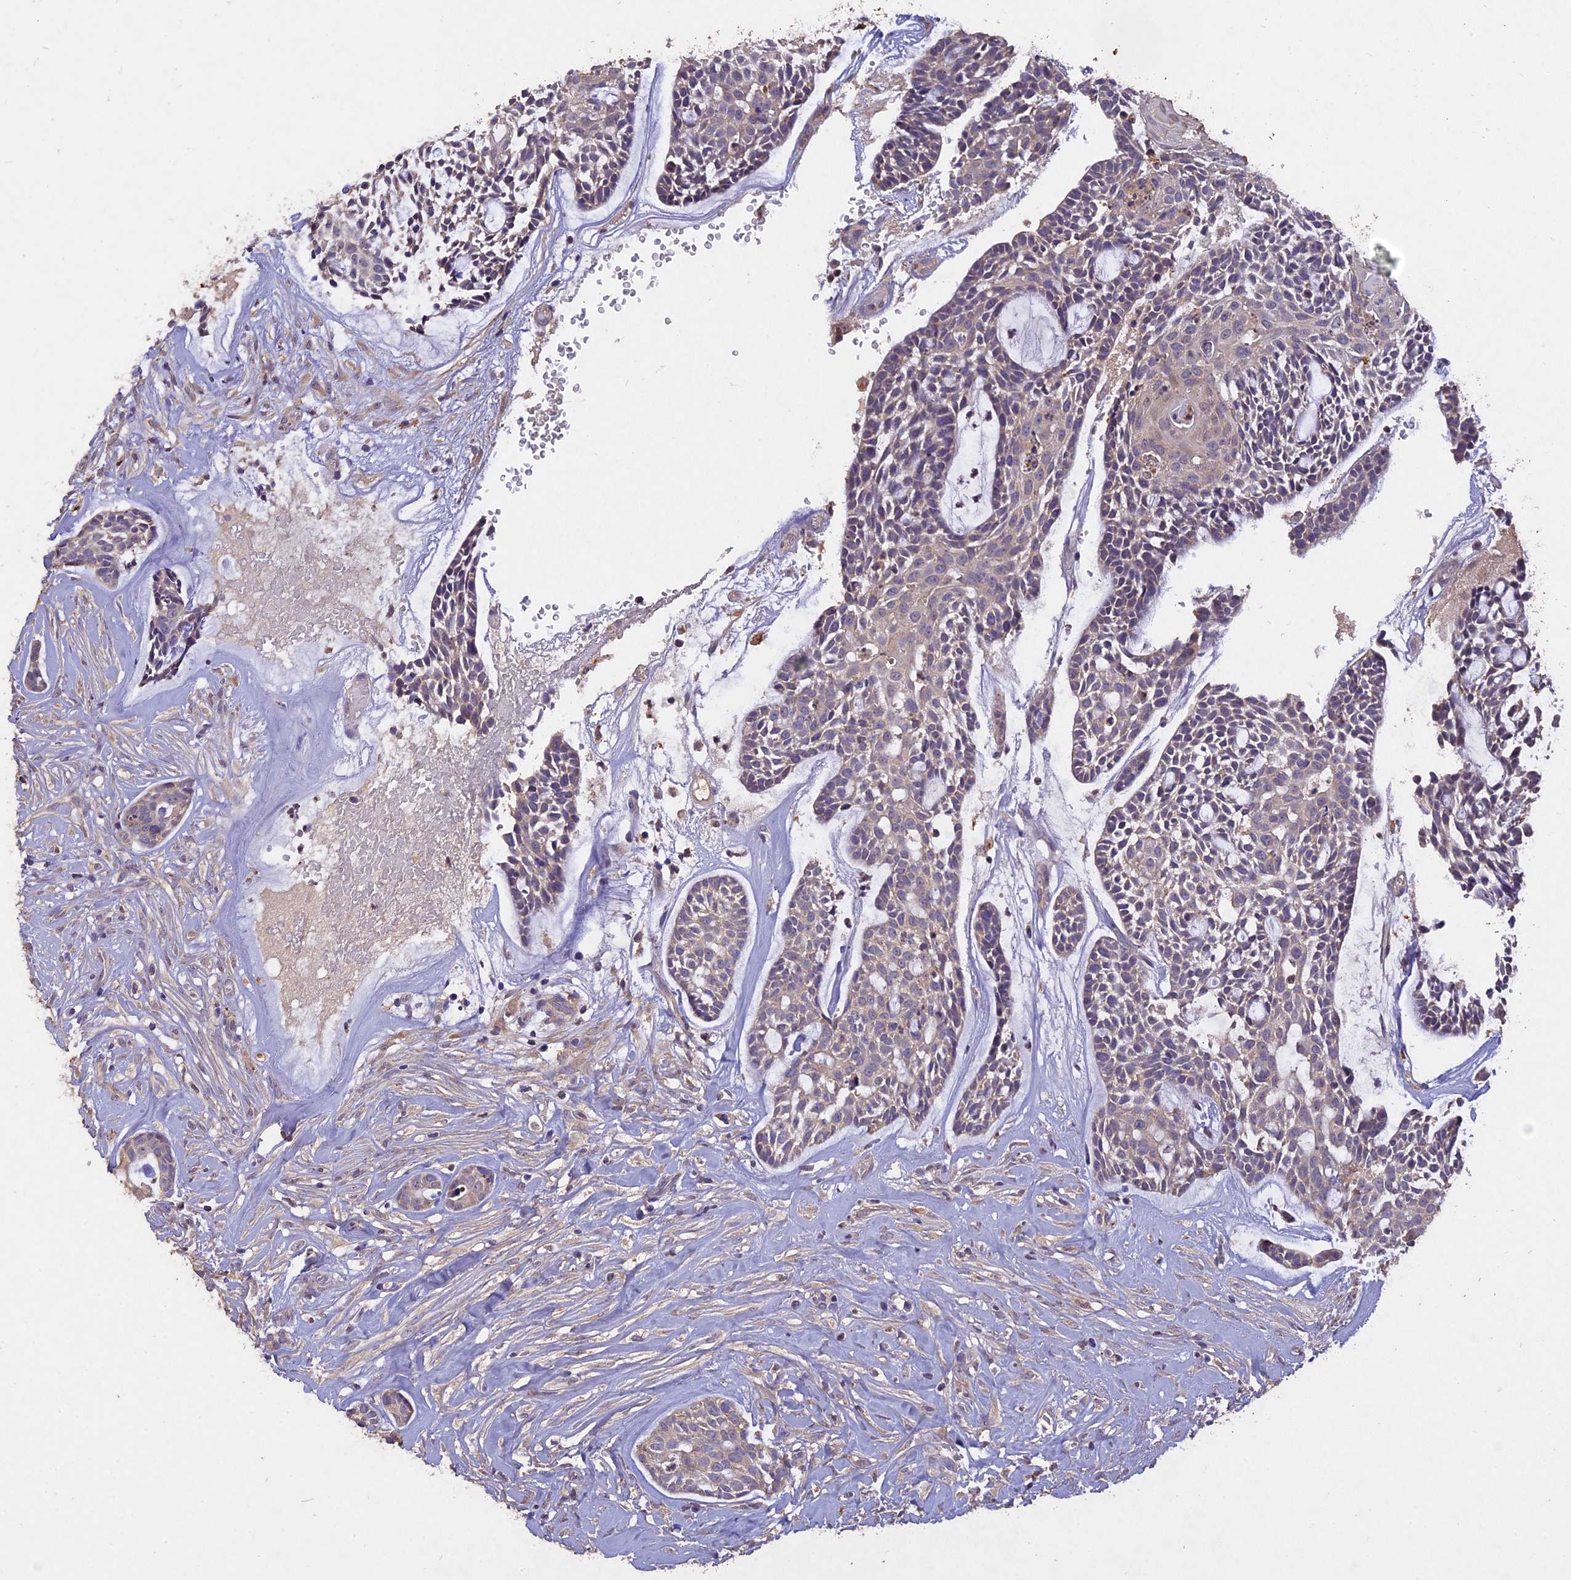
{"staining": {"intensity": "negative", "quantity": "none", "location": "none"}, "tissue": "head and neck cancer", "cell_type": "Tumor cells", "image_type": "cancer", "snomed": [{"axis": "morphology", "description": "Normal tissue, NOS"}, {"axis": "morphology", "description": "Adenocarcinoma, NOS"}, {"axis": "topography", "description": "Subcutis"}, {"axis": "topography", "description": "Nasopharynx"}, {"axis": "topography", "description": "Head-Neck"}], "caption": "Head and neck cancer was stained to show a protein in brown. There is no significant expression in tumor cells.", "gene": "SLC26A4", "patient": {"sex": "female", "age": 73}}